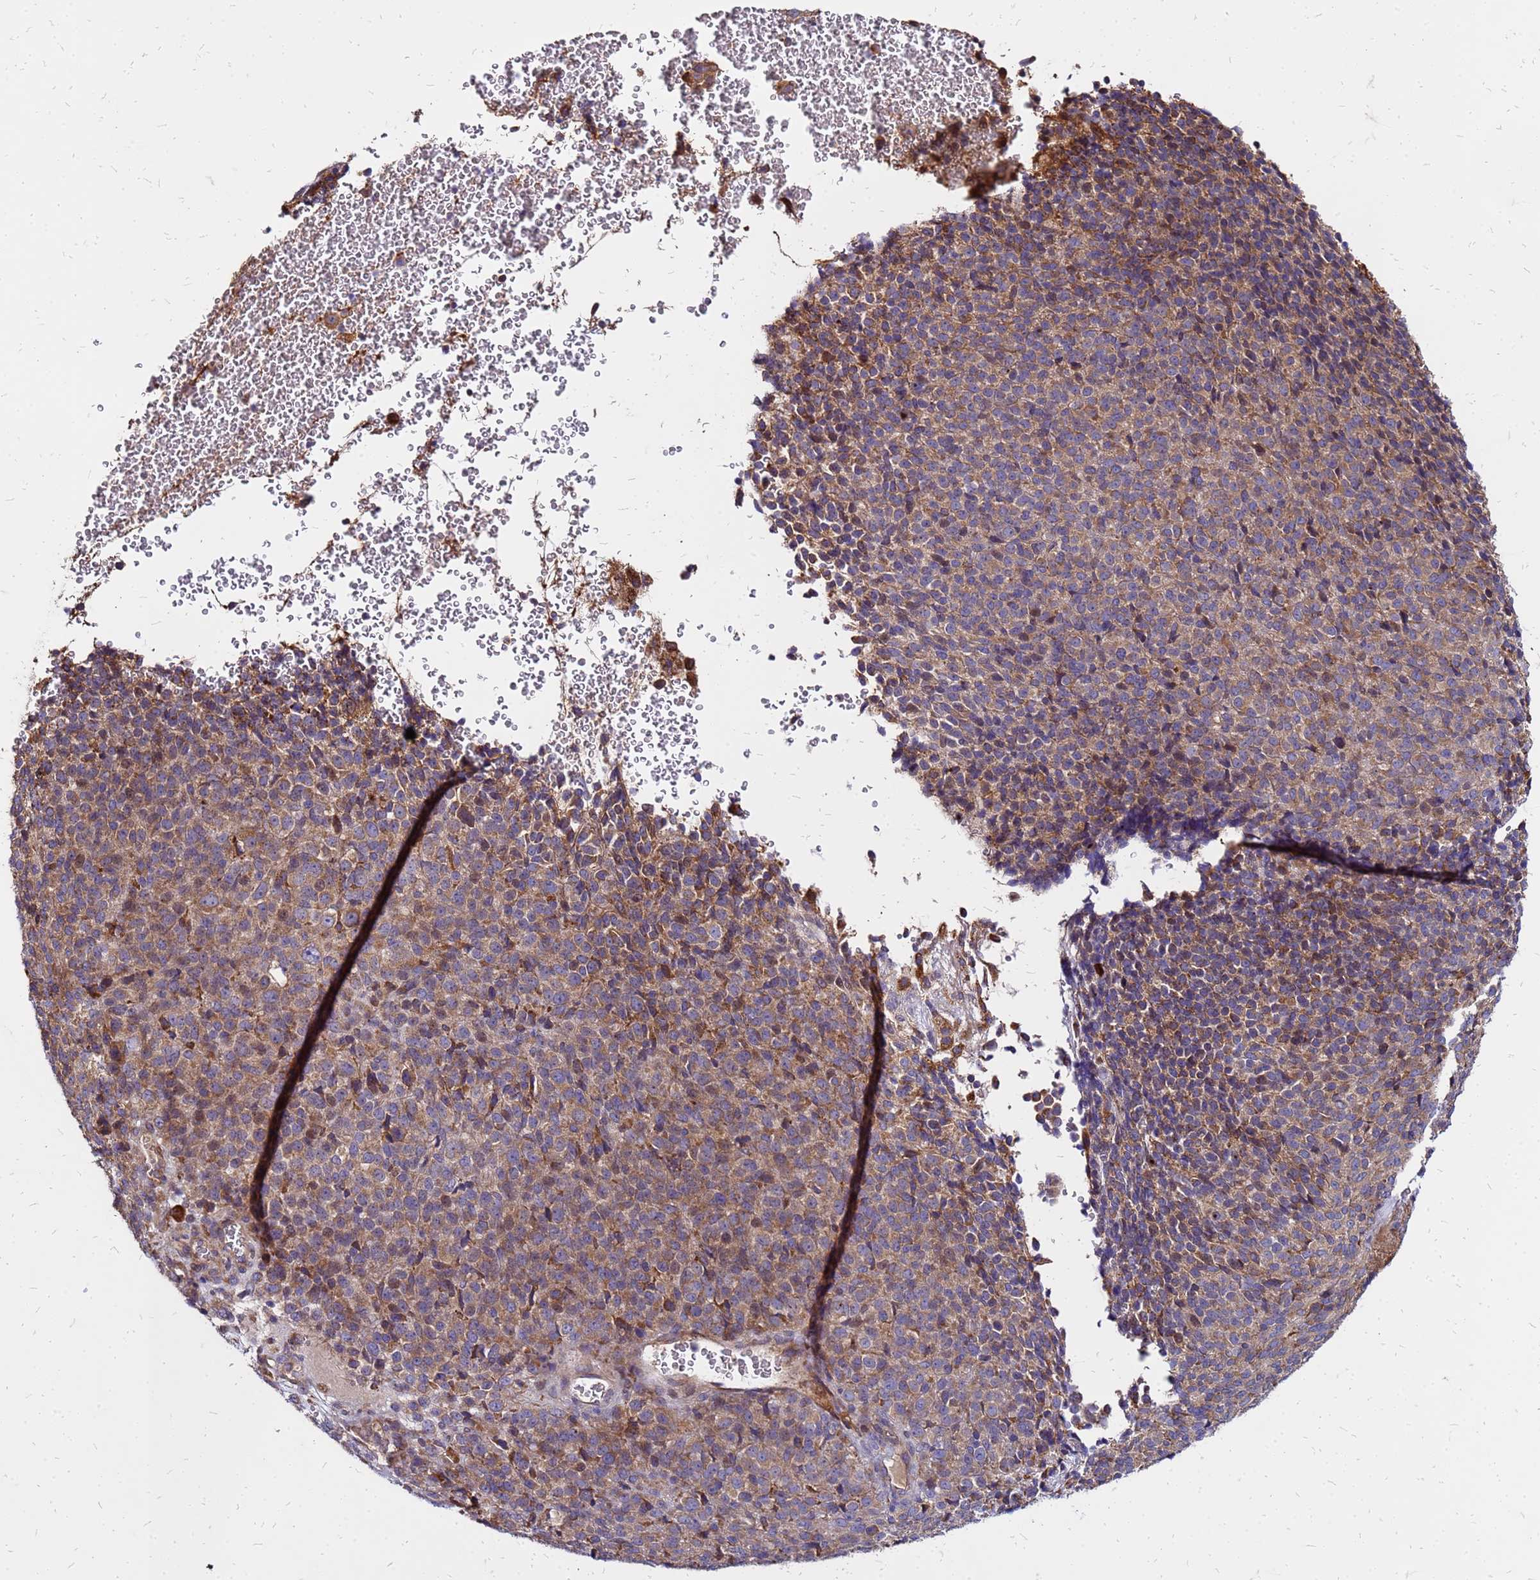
{"staining": {"intensity": "moderate", "quantity": ">75%", "location": "cytoplasmic/membranous"}, "tissue": "melanoma", "cell_type": "Tumor cells", "image_type": "cancer", "snomed": [{"axis": "morphology", "description": "Malignant melanoma, Metastatic site"}, {"axis": "topography", "description": "Brain"}], "caption": "Tumor cells exhibit moderate cytoplasmic/membranous expression in about >75% of cells in malignant melanoma (metastatic site). The staining was performed using DAB, with brown indicating positive protein expression. Nuclei are stained blue with hematoxylin.", "gene": "VMO1", "patient": {"sex": "female", "age": 56}}